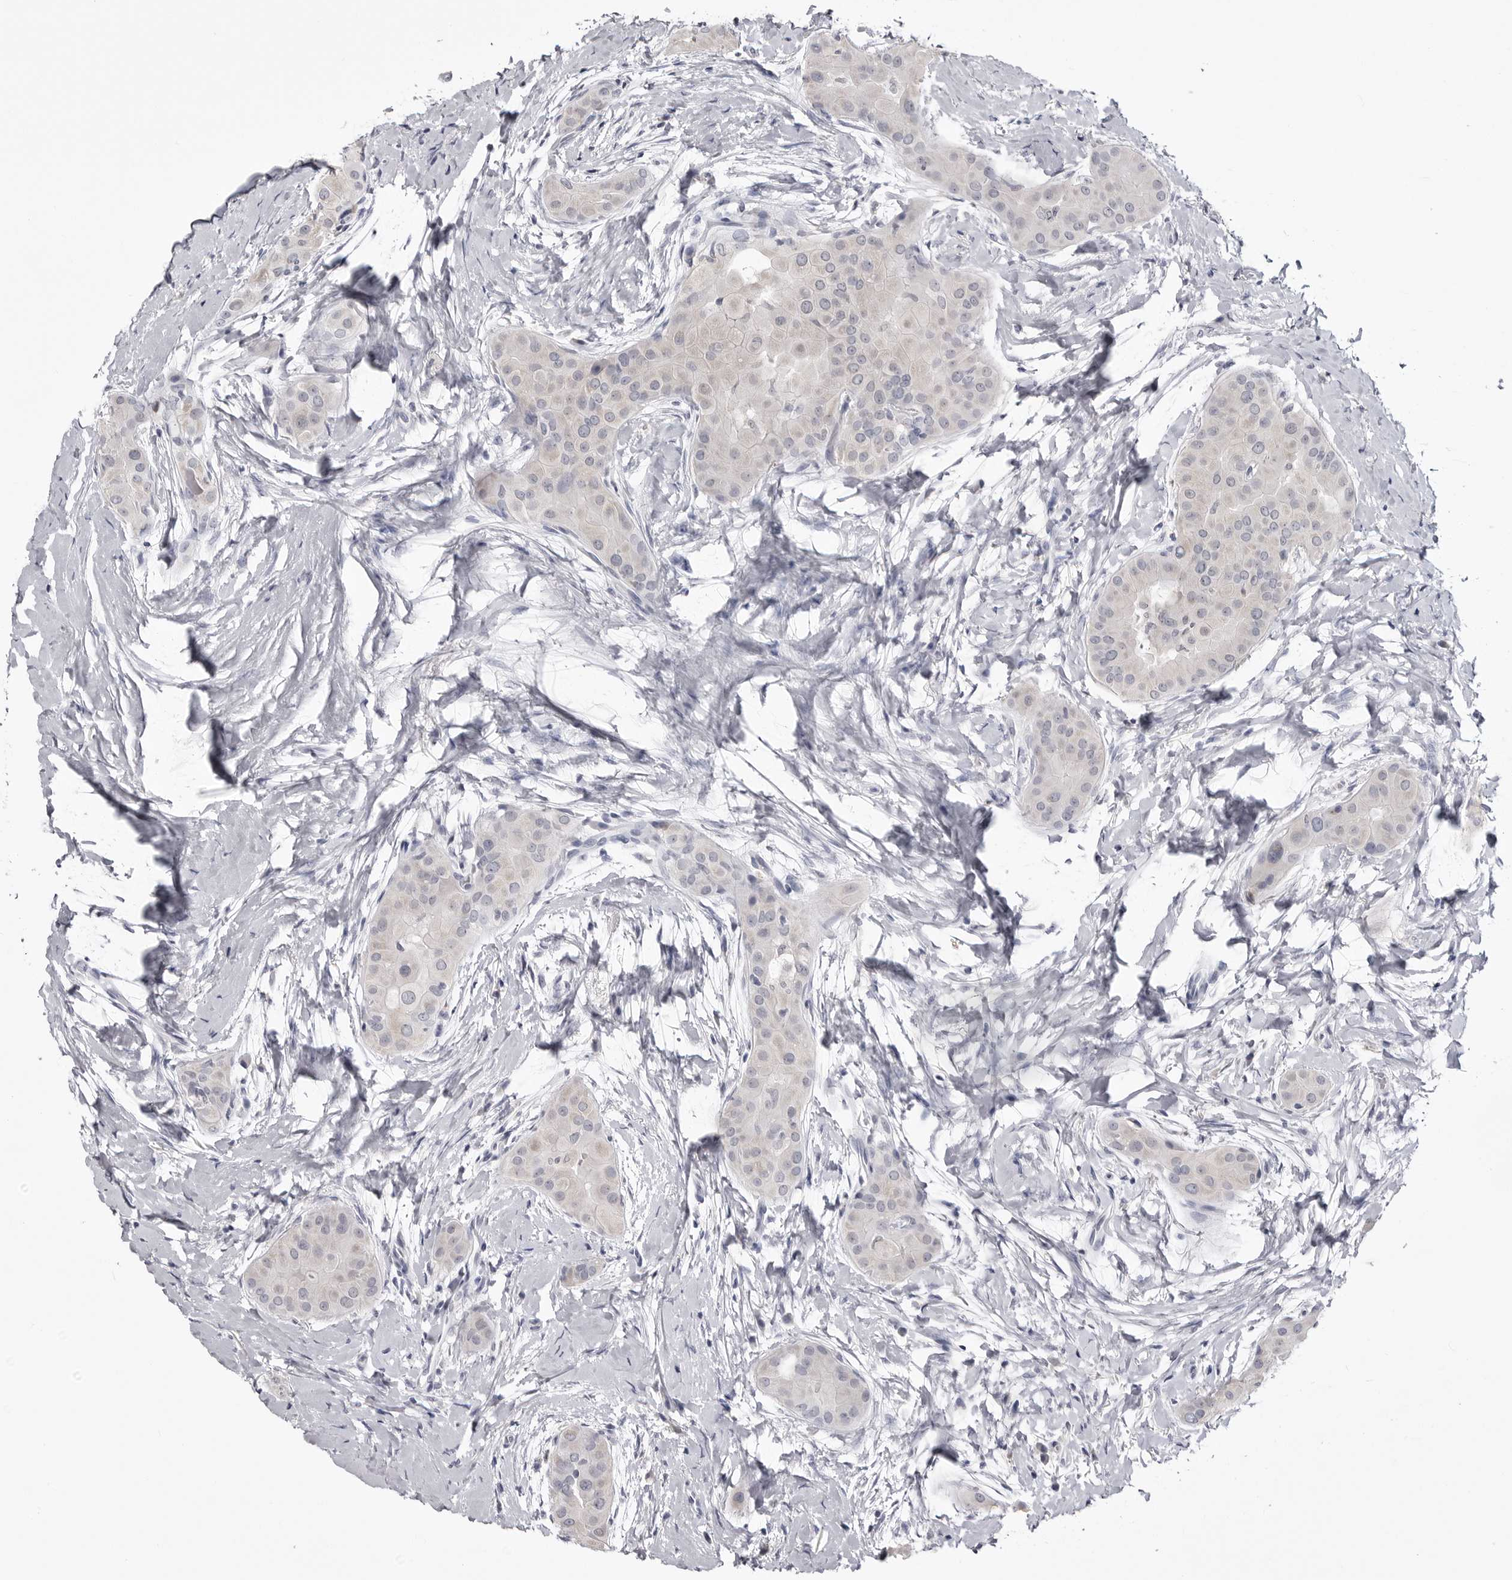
{"staining": {"intensity": "negative", "quantity": "none", "location": "none"}, "tissue": "thyroid cancer", "cell_type": "Tumor cells", "image_type": "cancer", "snomed": [{"axis": "morphology", "description": "Papillary adenocarcinoma, NOS"}, {"axis": "topography", "description": "Thyroid gland"}], "caption": "A high-resolution photomicrograph shows immunohistochemistry (IHC) staining of thyroid cancer, which displays no significant positivity in tumor cells.", "gene": "STAP2", "patient": {"sex": "male", "age": 33}}